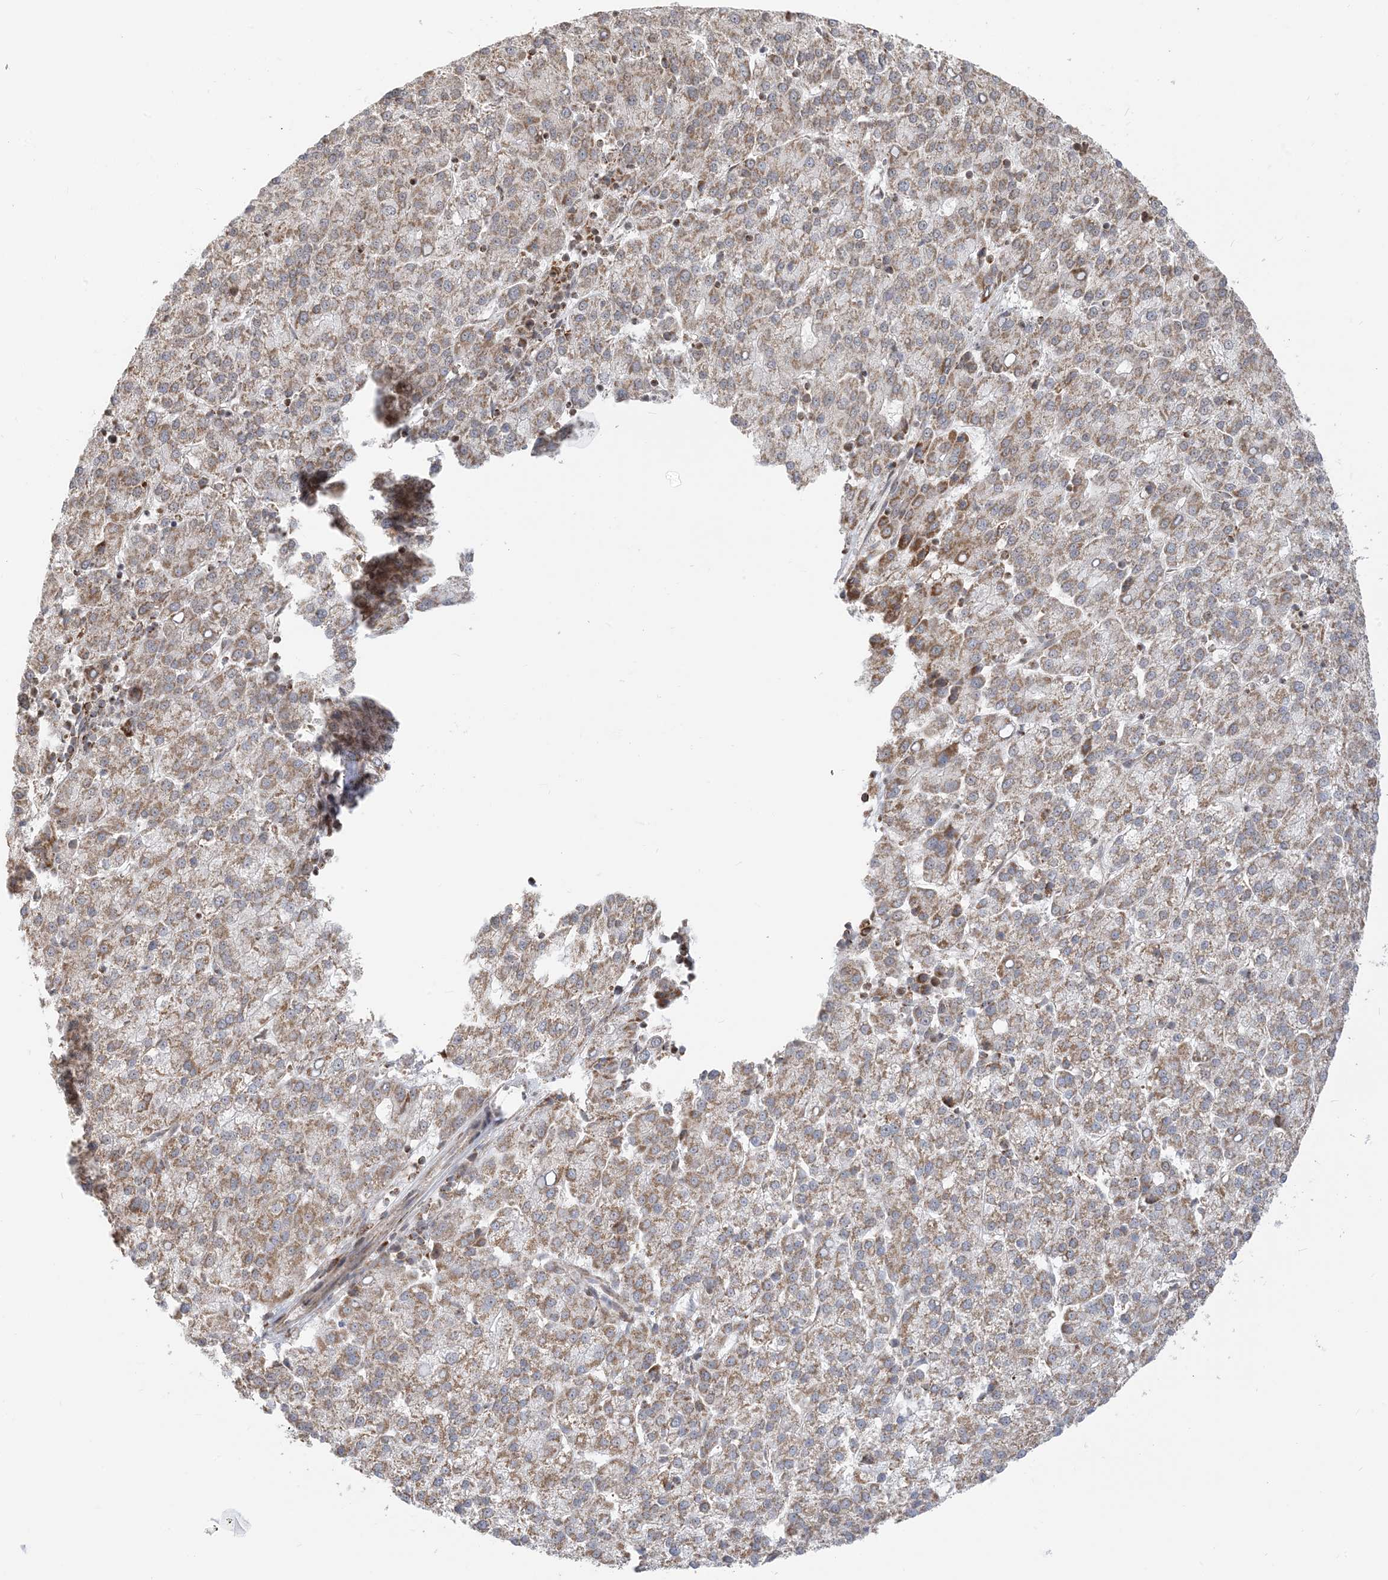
{"staining": {"intensity": "moderate", "quantity": ">75%", "location": "cytoplasmic/membranous"}, "tissue": "liver cancer", "cell_type": "Tumor cells", "image_type": "cancer", "snomed": [{"axis": "morphology", "description": "Carcinoma, Hepatocellular, NOS"}, {"axis": "topography", "description": "Liver"}], "caption": "Protein expression analysis of human hepatocellular carcinoma (liver) reveals moderate cytoplasmic/membranous positivity in about >75% of tumor cells.", "gene": "MAPKBP1", "patient": {"sex": "female", "age": 58}}